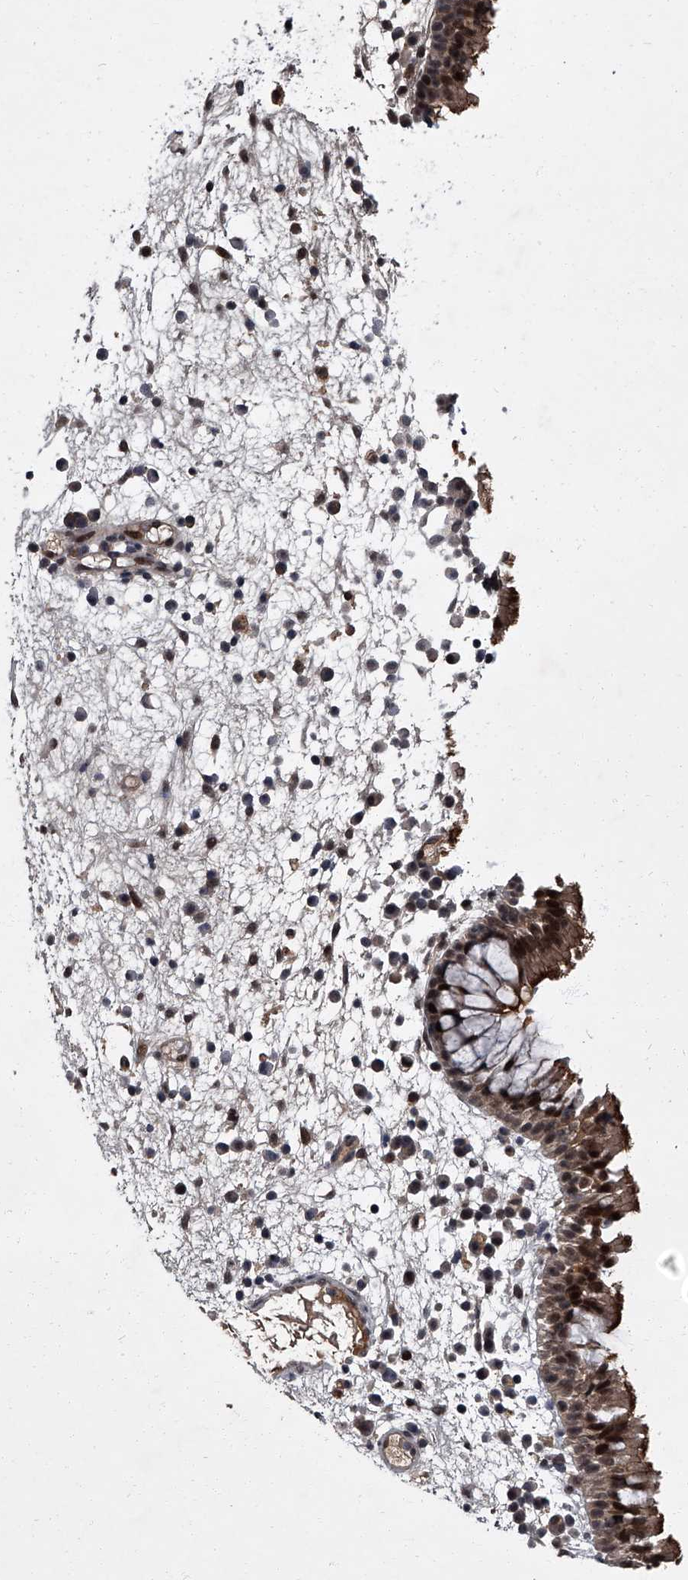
{"staining": {"intensity": "strong", "quantity": ">75%", "location": "cytoplasmic/membranous,nuclear"}, "tissue": "nasopharynx", "cell_type": "Respiratory epithelial cells", "image_type": "normal", "snomed": [{"axis": "morphology", "description": "Normal tissue, NOS"}, {"axis": "morphology", "description": "Inflammation, NOS"}, {"axis": "morphology", "description": "Malignant melanoma, Metastatic site"}, {"axis": "topography", "description": "Nasopharynx"}], "caption": "Immunohistochemistry (IHC) staining of normal nasopharynx, which demonstrates high levels of strong cytoplasmic/membranous,nuclear staining in approximately >75% of respiratory epithelial cells indicating strong cytoplasmic/membranous,nuclear protein staining. The staining was performed using DAB (brown) for protein detection and nuclei were counterstained in hematoxylin (blue).", "gene": "ZNF518B", "patient": {"sex": "male", "age": 70}}